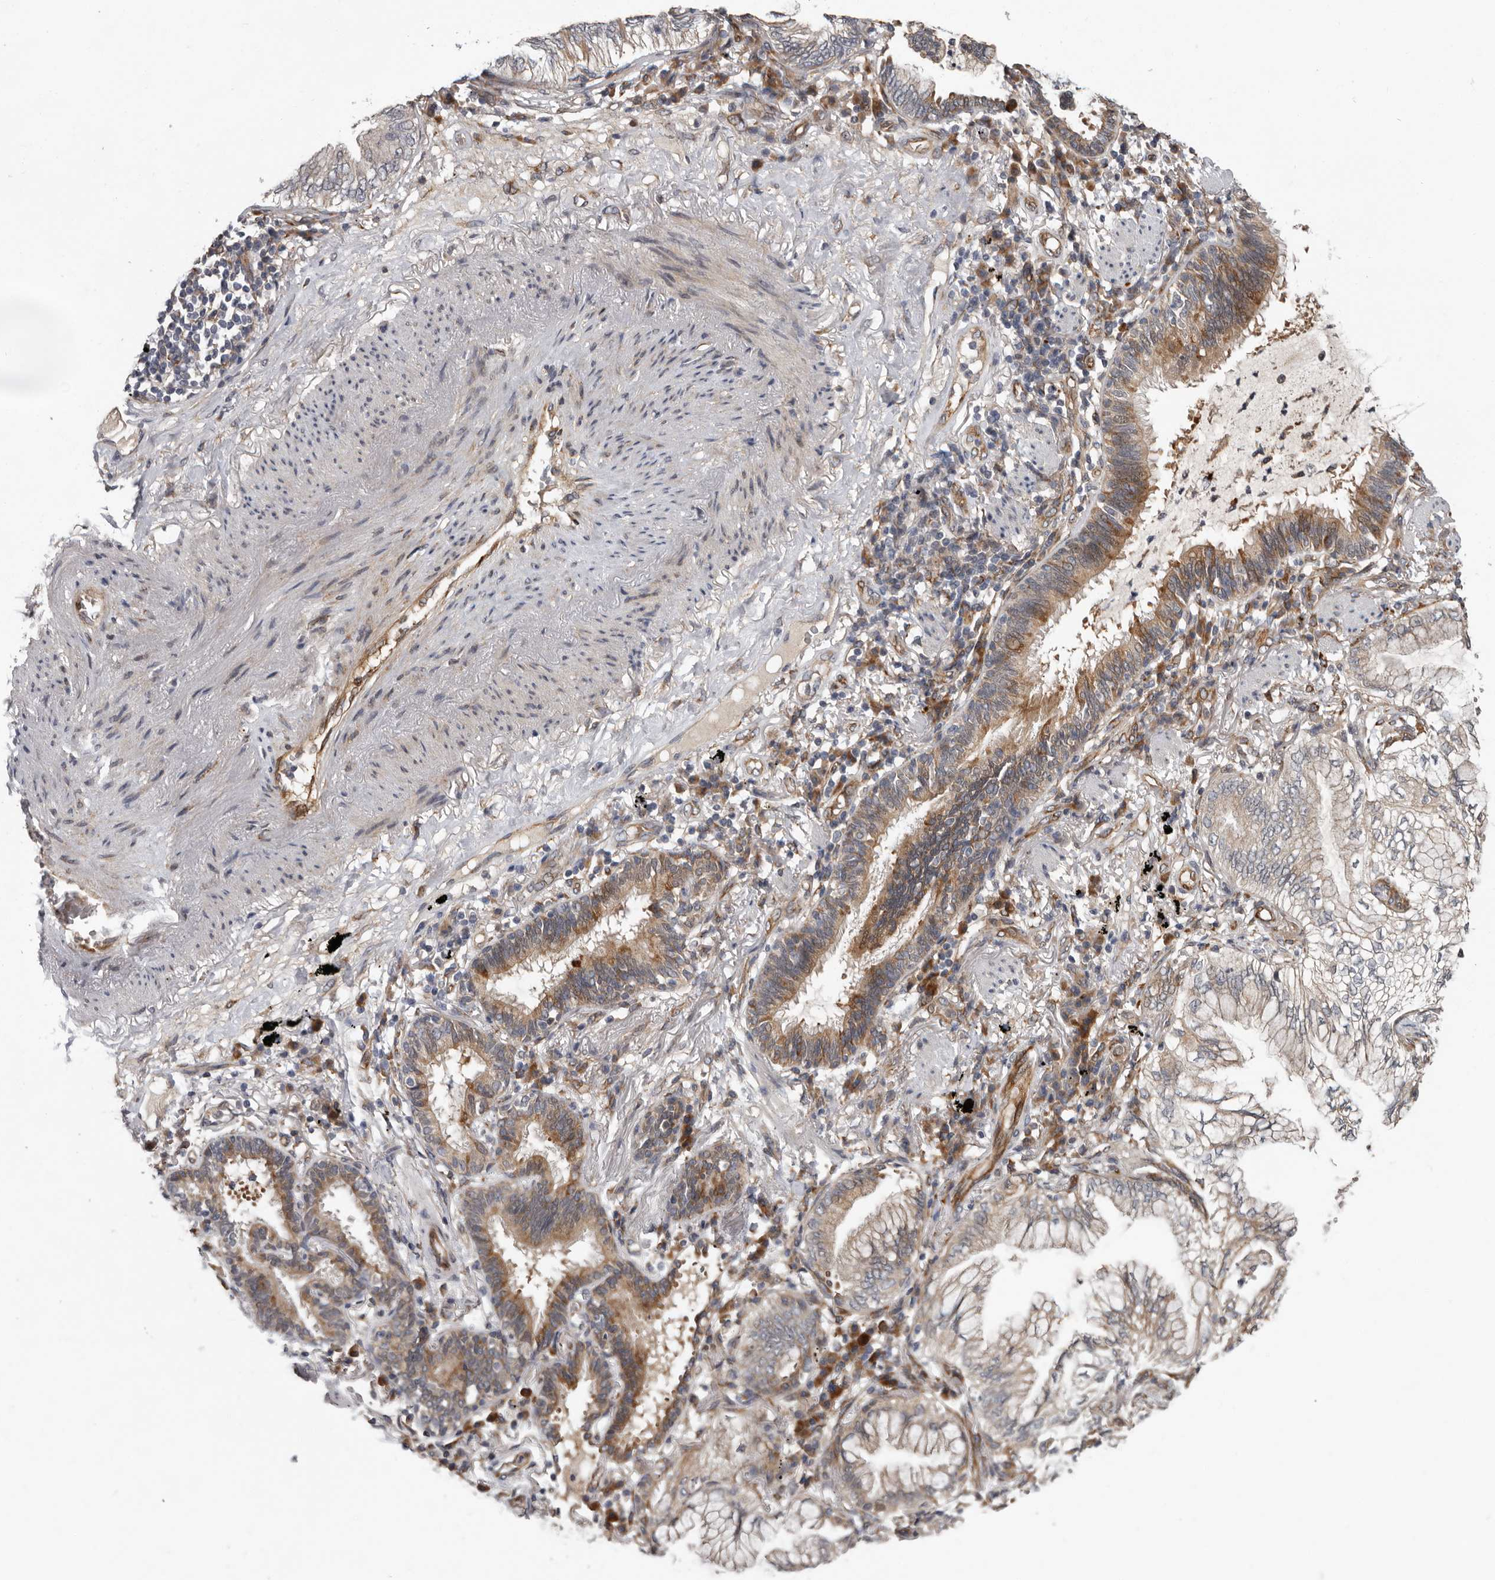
{"staining": {"intensity": "moderate", "quantity": ">75%", "location": "cytoplasmic/membranous"}, "tissue": "lung cancer", "cell_type": "Tumor cells", "image_type": "cancer", "snomed": [{"axis": "morphology", "description": "Adenocarcinoma, NOS"}, {"axis": "topography", "description": "Lung"}], "caption": "This histopathology image exhibits immunohistochemistry (IHC) staining of lung adenocarcinoma, with medium moderate cytoplasmic/membranous positivity in approximately >75% of tumor cells.", "gene": "MTF1", "patient": {"sex": "female", "age": 70}}